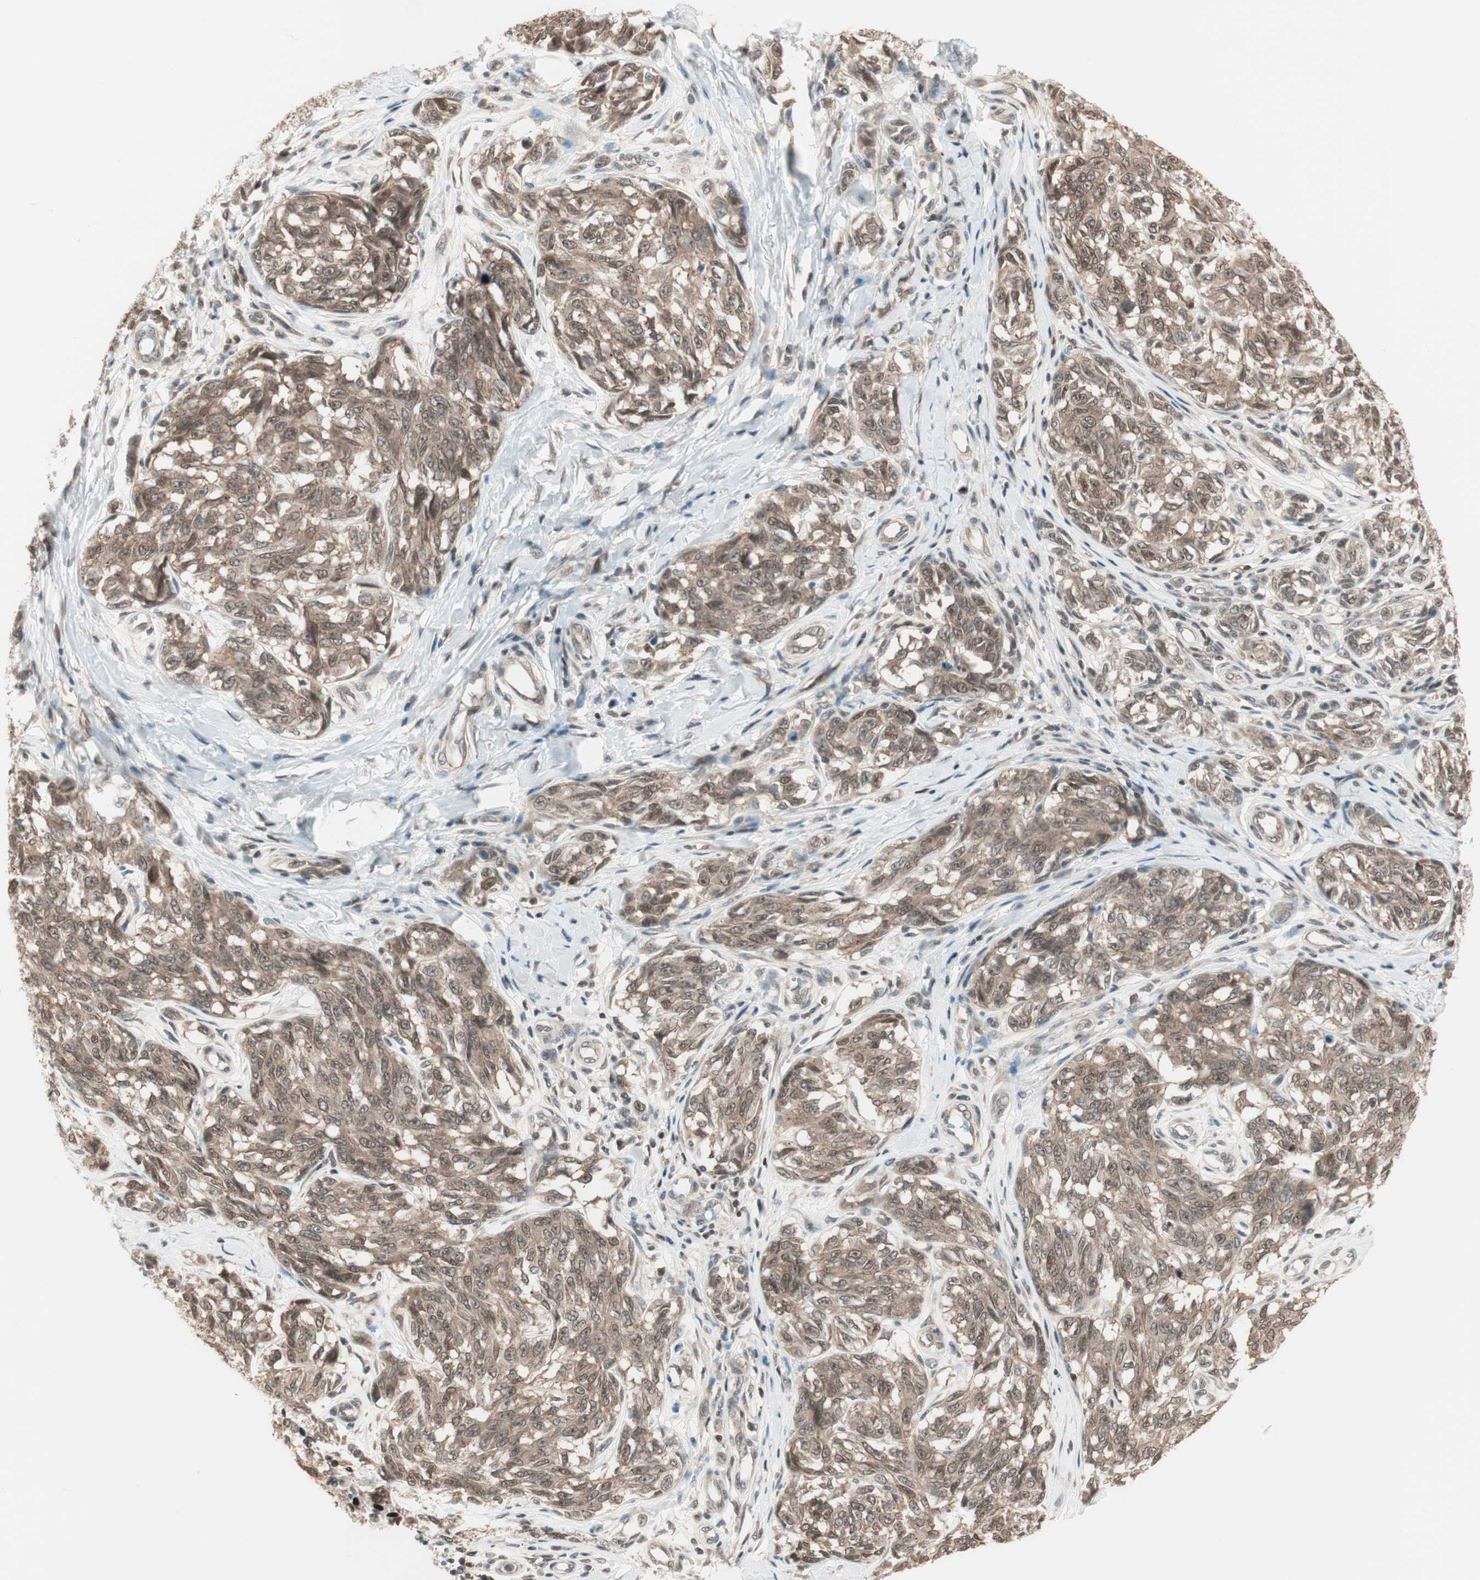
{"staining": {"intensity": "weak", "quantity": ">75%", "location": "cytoplasmic/membranous"}, "tissue": "melanoma", "cell_type": "Tumor cells", "image_type": "cancer", "snomed": [{"axis": "morphology", "description": "Malignant melanoma, NOS"}, {"axis": "topography", "description": "Skin"}], "caption": "Immunohistochemical staining of melanoma demonstrates low levels of weak cytoplasmic/membranous protein staining in about >75% of tumor cells.", "gene": "UBE2I", "patient": {"sex": "female", "age": 64}}